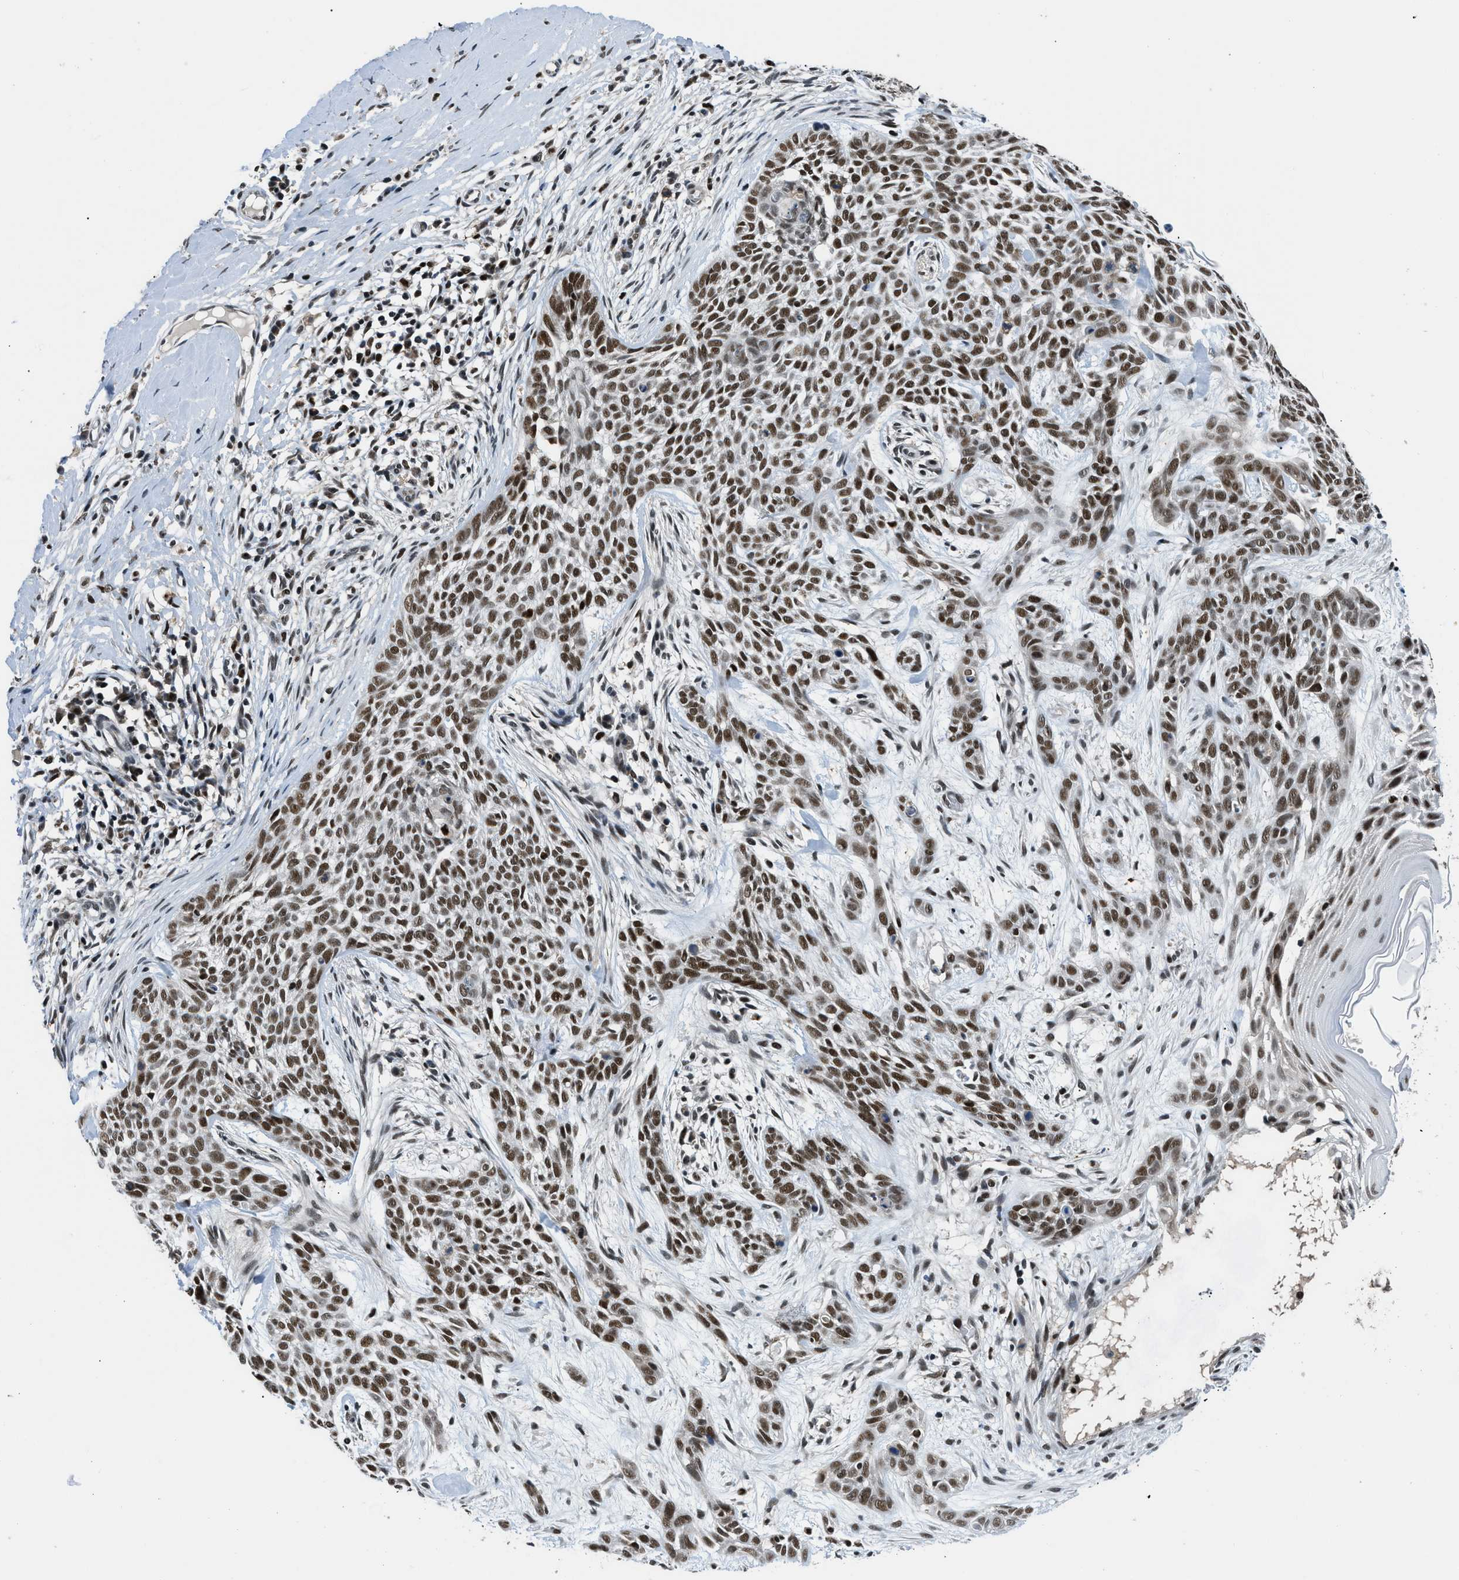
{"staining": {"intensity": "strong", "quantity": ">75%", "location": "nuclear"}, "tissue": "skin cancer", "cell_type": "Tumor cells", "image_type": "cancer", "snomed": [{"axis": "morphology", "description": "Basal cell carcinoma"}, {"axis": "topography", "description": "Skin"}], "caption": "This histopathology image exhibits immunohistochemistry (IHC) staining of human basal cell carcinoma (skin), with high strong nuclear expression in approximately >75% of tumor cells.", "gene": "KDM3B", "patient": {"sex": "female", "age": 59}}